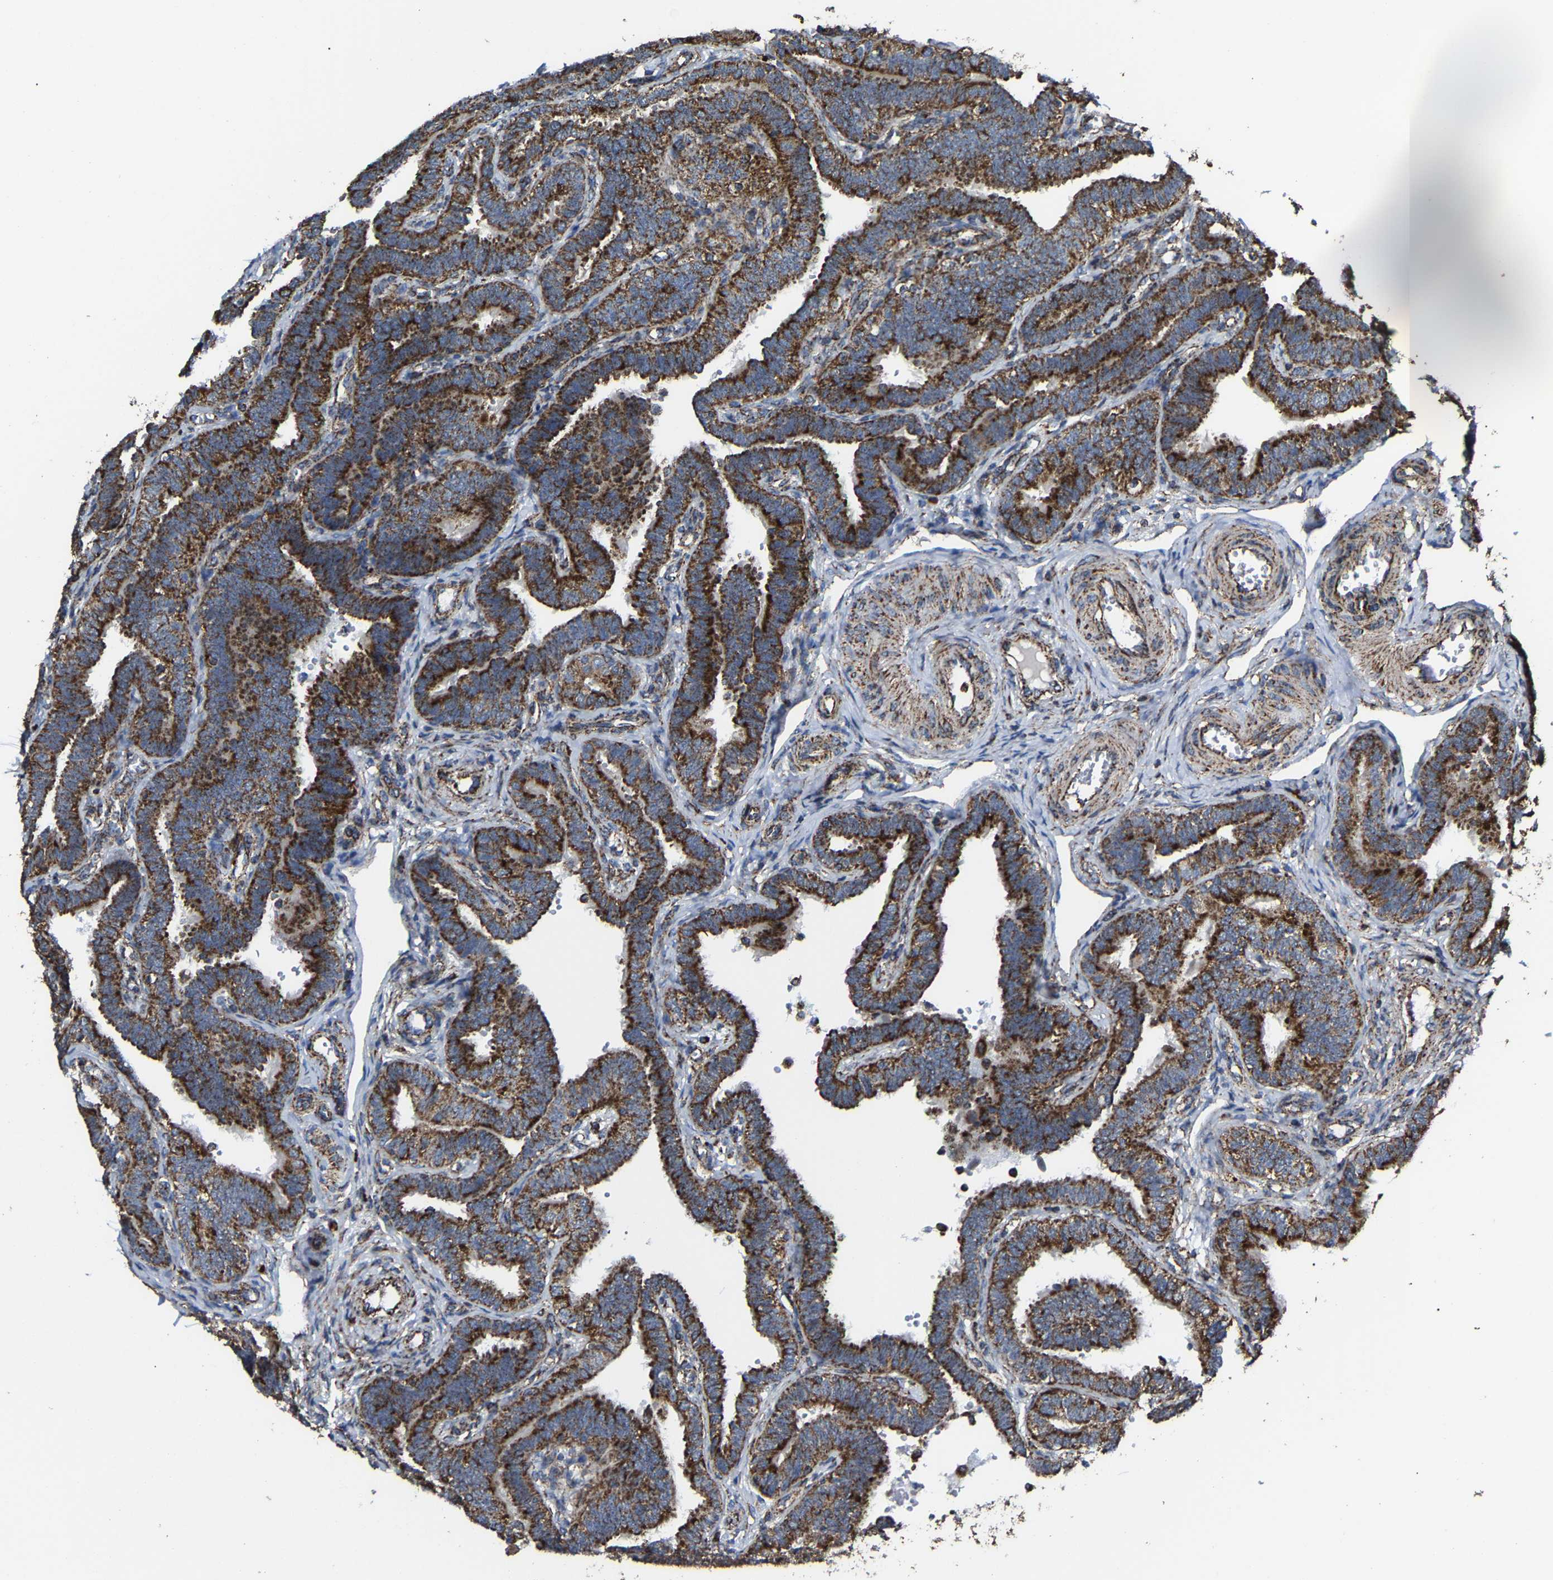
{"staining": {"intensity": "strong", "quantity": ">75%", "location": "cytoplasmic/membranous"}, "tissue": "fallopian tube", "cell_type": "Glandular cells", "image_type": "normal", "snomed": [{"axis": "morphology", "description": "Normal tissue, NOS"}, {"axis": "topography", "description": "Fallopian tube"}, {"axis": "topography", "description": "Placenta"}], "caption": "Protein staining of normal fallopian tube shows strong cytoplasmic/membranous staining in approximately >75% of glandular cells.", "gene": "NDUFV3", "patient": {"sex": "female", "age": 34}}